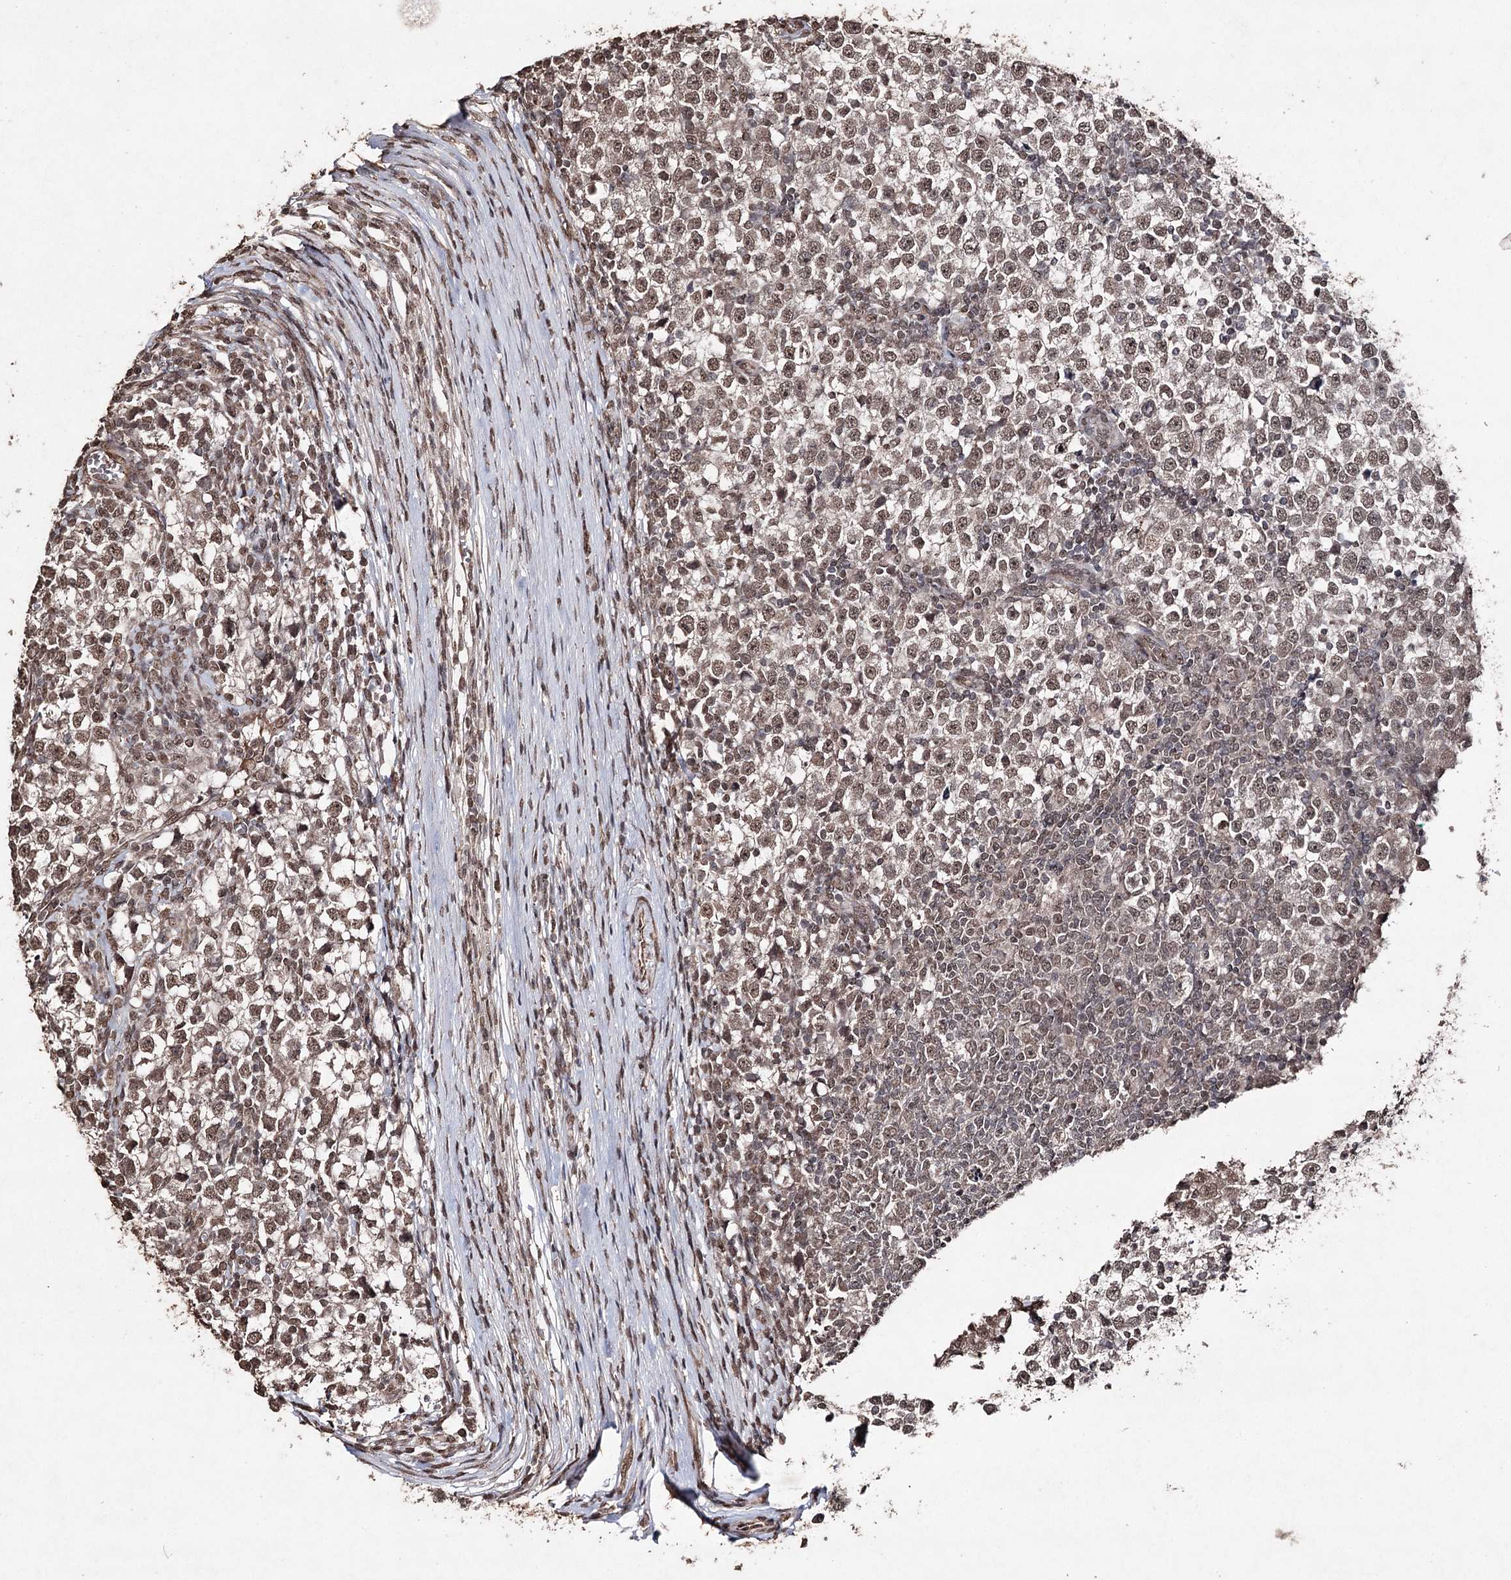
{"staining": {"intensity": "moderate", "quantity": ">75%", "location": "nuclear"}, "tissue": "testis cancer", "cell_type": "Tumor cells", "image_type": "cancer", "snomed": [{"axis": "morphology", "description": "Seminoma, NOS"}, {"axis": "topography", "description": "Testis"}], "caption": "Immunohistochemistry image of human testis seminoma stained for a protein (brown), which displays medium levels of moderate nuclear expression in approximately >75% of tumor cells.", "gene": "ATG14", "patient": {"sex": "male", "age": 65}}